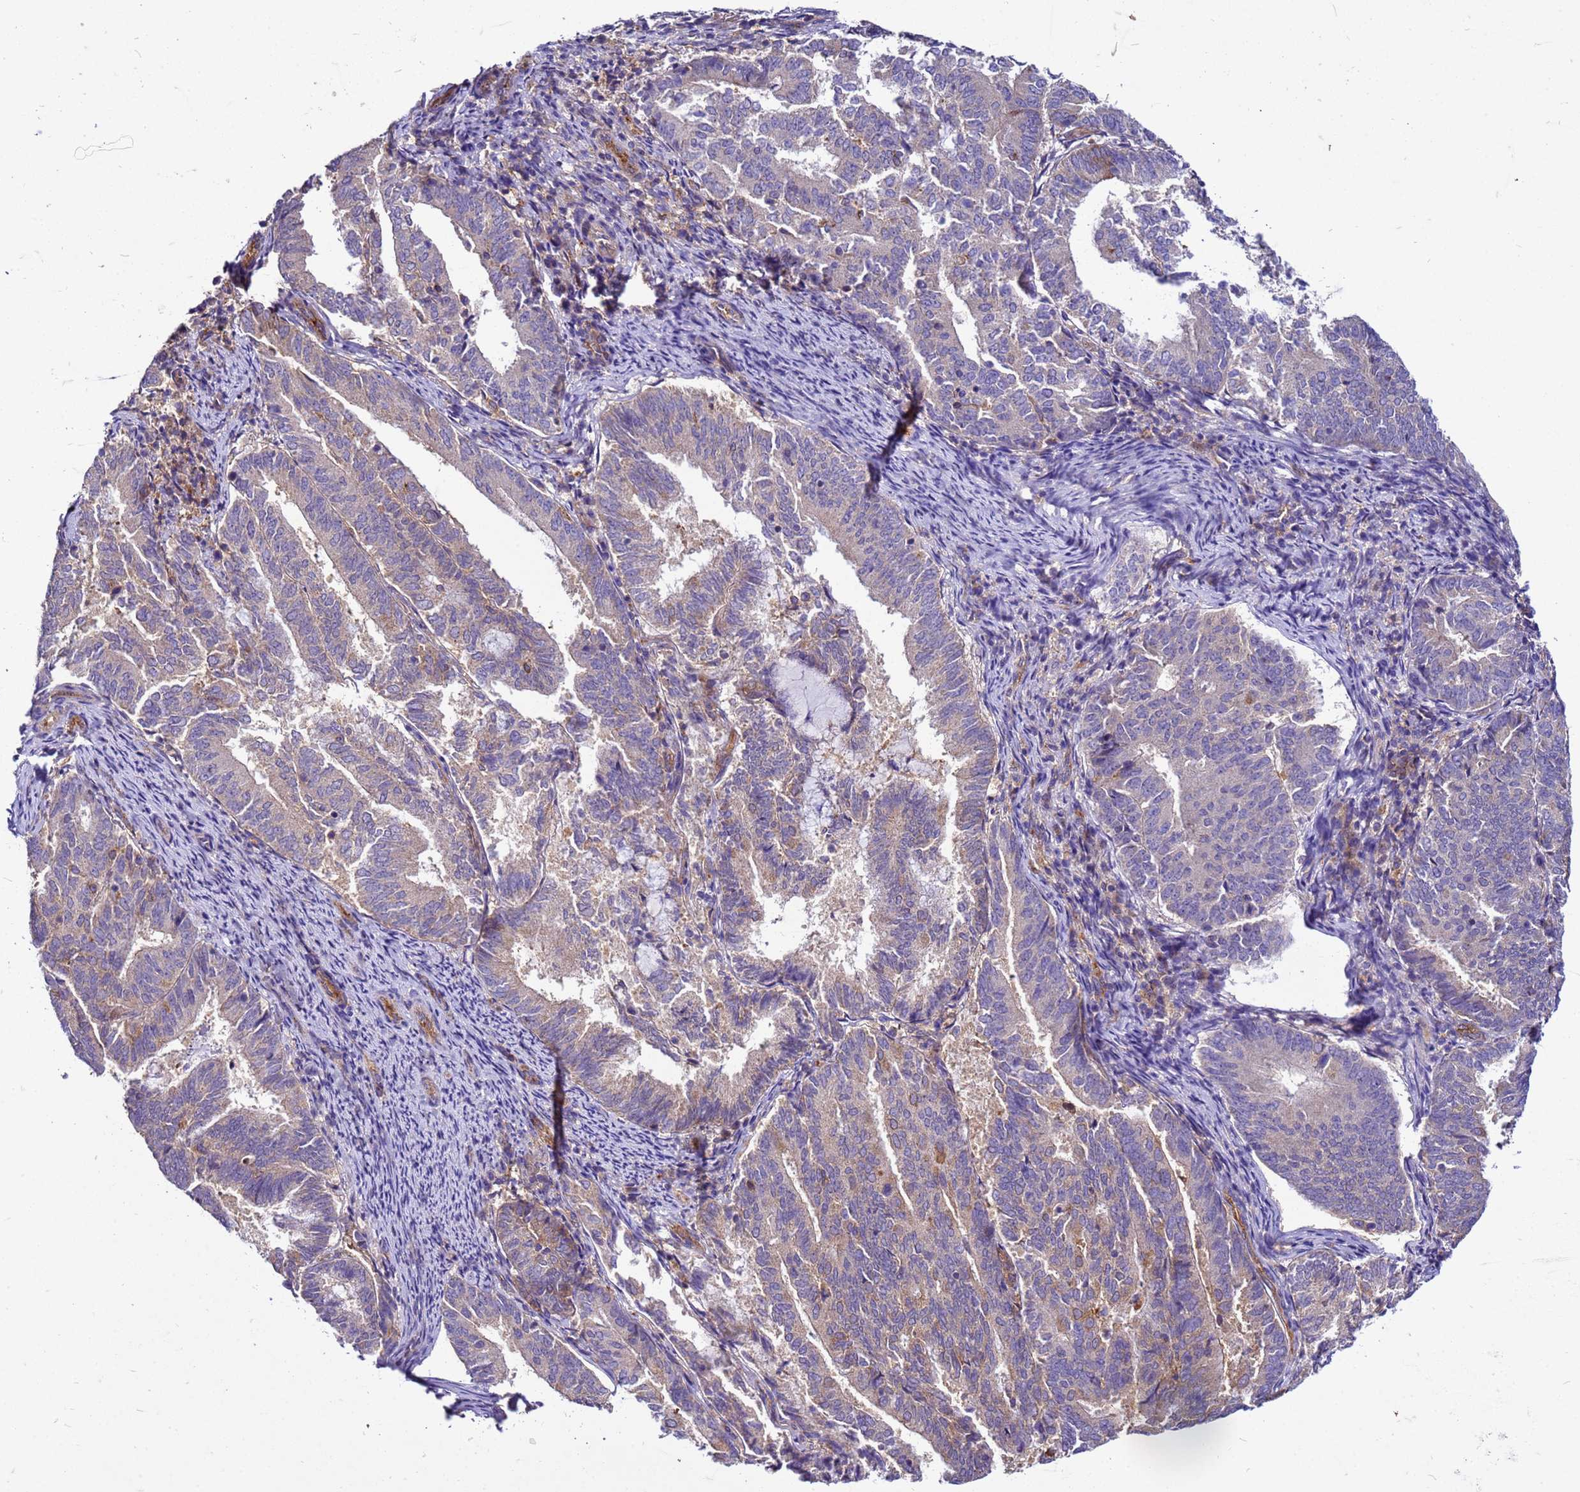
{"staining": {"intensity": "negative", "quantity": "none", "location": "none"}, "tissue": "endometrial cancer", "cell_type": "Tumor cells", "image_type": "cancer", "snomed": [{"axis": "morphology", "description": "Adenocarcinoma, NOS"}, {"axis": "topography", "description": "Endometrium"}], "caption": "Immunohistochemistry (IHC) image of neoplastic tissue: human endometrial adenocarcinoma stained with DAB (3,3'-diaminobenzidine) demonstrates no significant protein positivity in tumor cells.", "gene": "PKD1", "patient": {"sex": "female", "age": 80}}